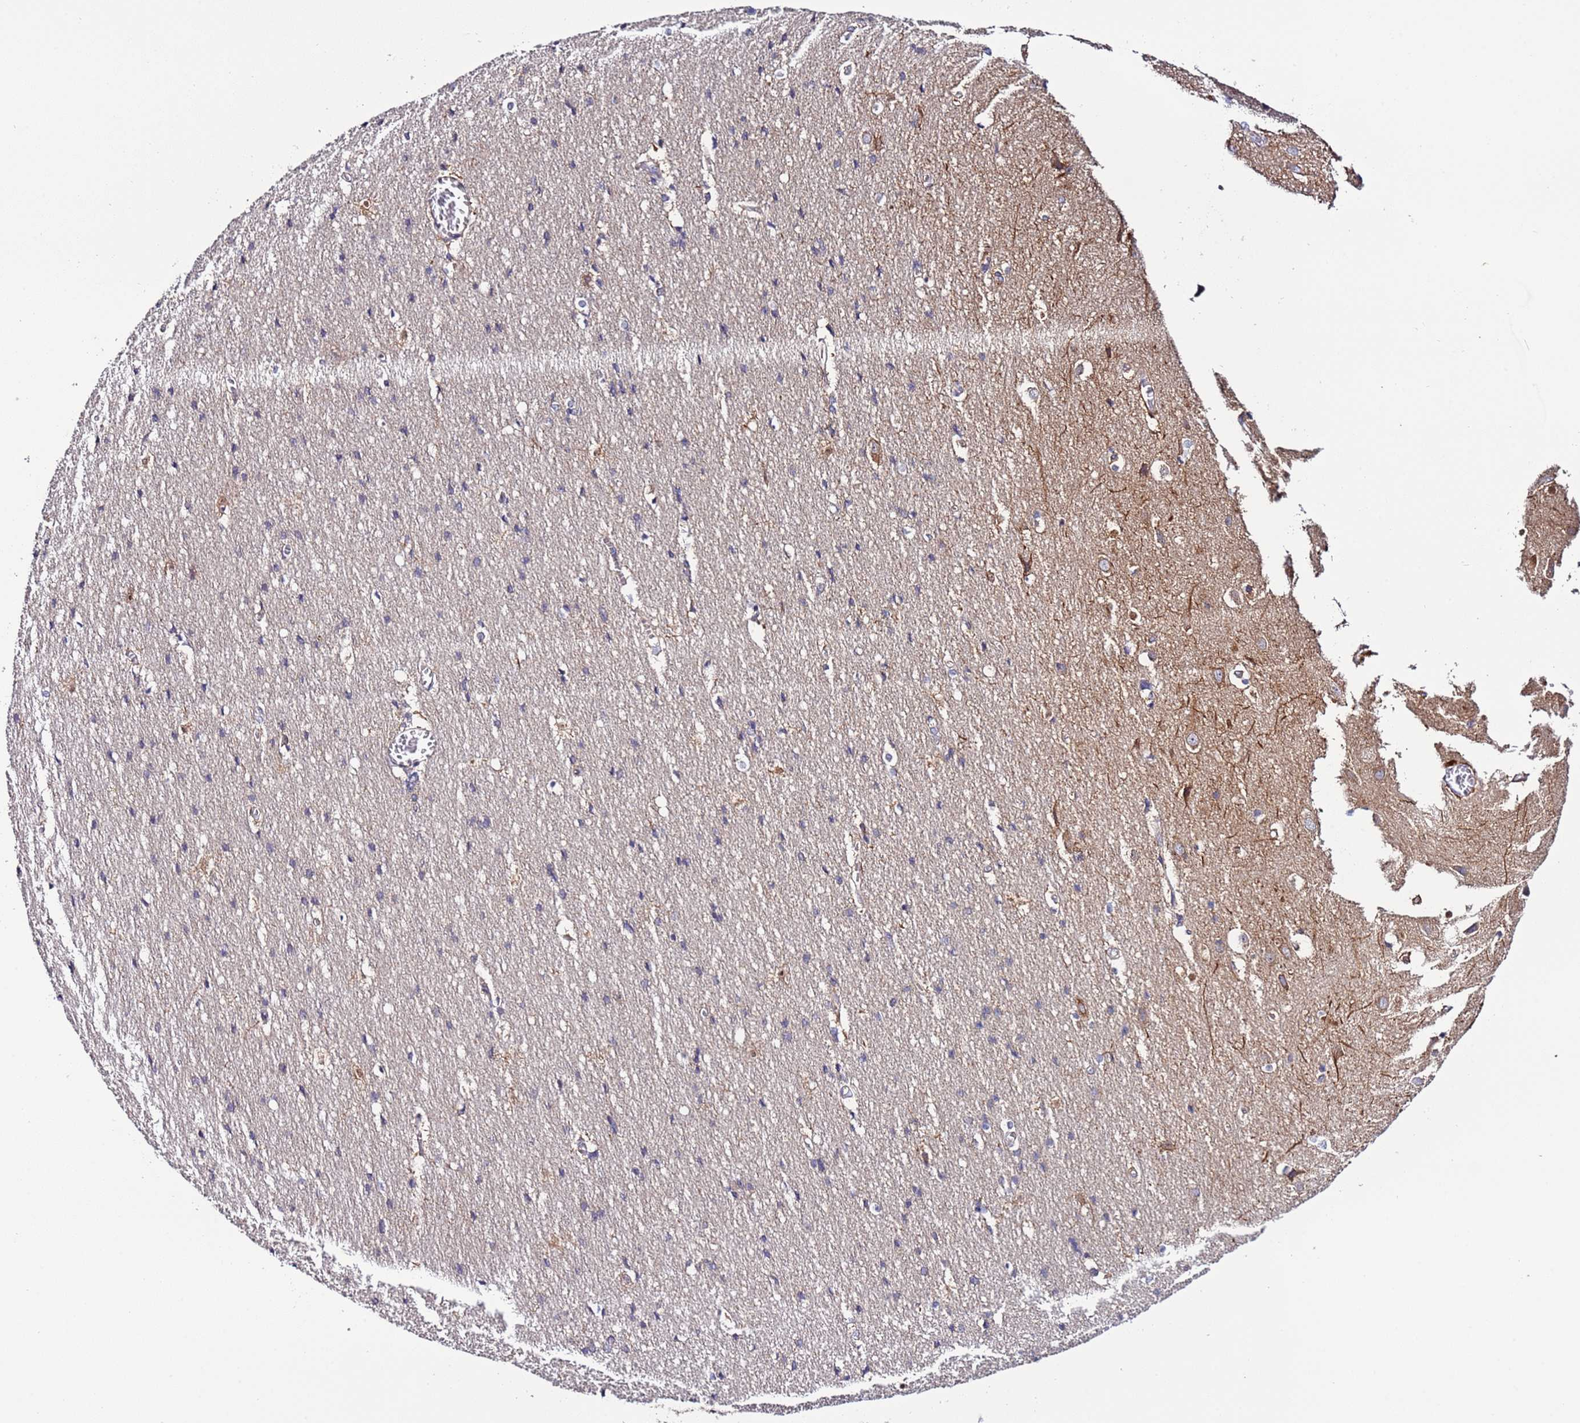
{"staining": {"intensity": "moderate", "quantity": "<25%", "location": "cytoplasmic/membranous"}, "tissue": "cerebral cortex", "cell_type": "Endothelial cells", "image_type": "normal", "snomed": [{"axis": "morphology", "description": "Normal tissue, NOS"}, {"axis": "topography", "description": "Cerebral cortex"}], "caption": "The immunohistochemical stain highlights moderate cytoplasmic/membranous expression in endothelial cells of normal cerebral cortex. The protein of interest is stained brown, and the nuclei are stained in blue (DAB (3,3'-diaminobenzidine) IHC with brightfield microscopy, high magnification).", "gene": "SPCS1", "patient": {"sex": "male", "age": 54}}